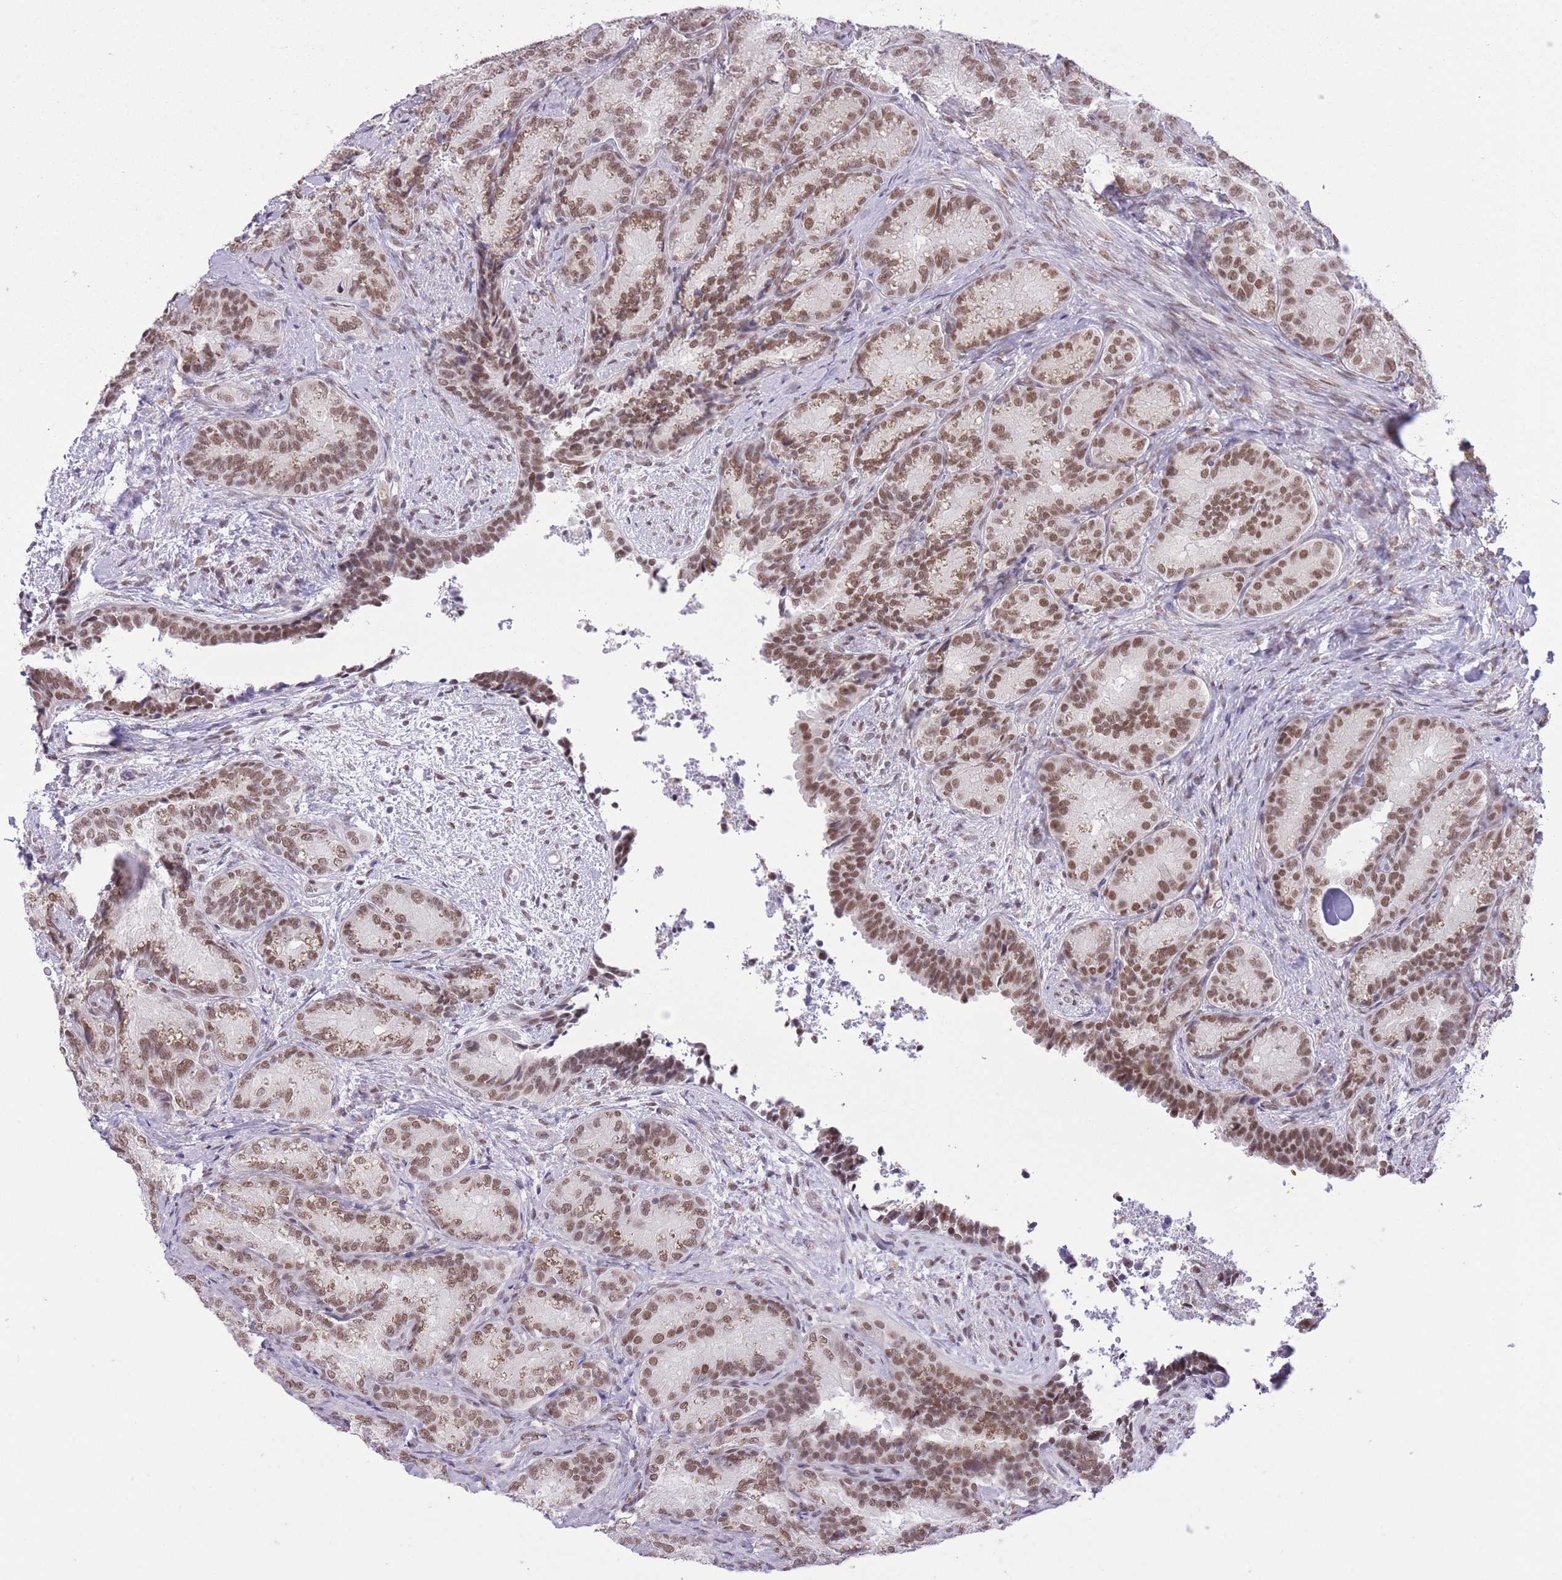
{"staining": {"intensity": "moderate", "quantity": ">75%", "location": "nuclear"}, "tissue": "seminal vesicle", "cell_type": "Glandular cells", "image_type": "normal", "snomed": [{"axis": "morphology", "description": "Normal tissue, NOS"}, {"axis": "topography", "description": "Seminal veicle"}], "caption": "Protein staining by IHC exhibits moderate nuclear staining in approximately >75% of glandular cells in benign seminal vesicle. Using DAB (brown) and hematoxylin (blue) stains, captured at high magnification using brightfield microscopy.", "gene": "ZBED5", "patient": {"sex": "male", "age": 58}}